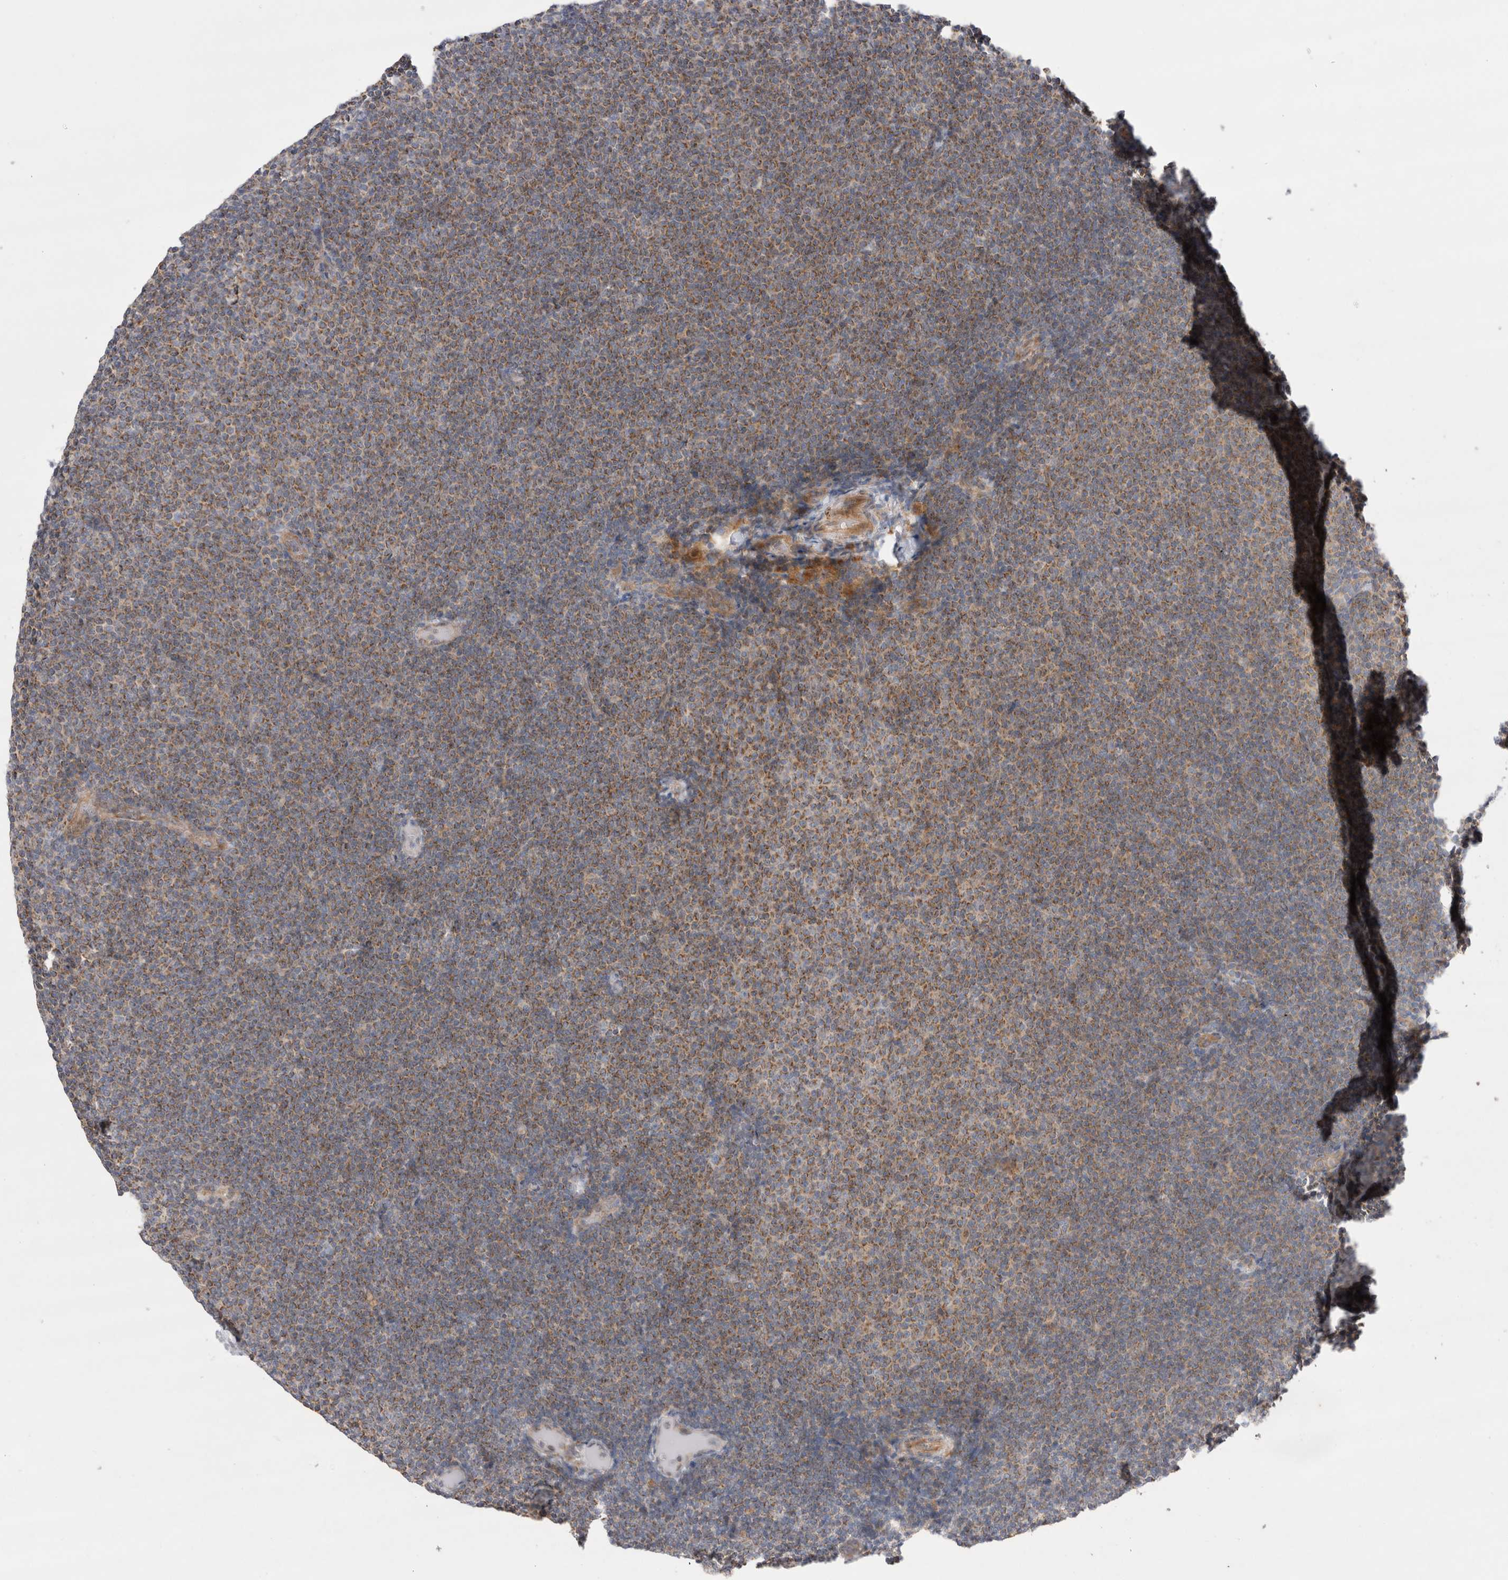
{"staining": {"intensity": "weak", "quantity": "25%-75%", "location": "cytoplasmic/membranous"}, "tissue": "lymphoma", "cell_type": "Tumor cells", "image_type": "cancer", "snomed": [{"axis": "morphology", "description": "Malignant lymphoma, non-Hodgkin's type, Low grade"}, {"axis": "topography", "description": "Lymph node"}], "caption": "The histopathology image demonstrates a brown stain indicating the presence of a protein in the cytoplasmic/membranous of tumor cells in lymphoma. (DAB IHC with brightfield microscopy, high magnification).", "gene": "TBC1D16", "patient": {"sex": "female", "age": 53}}